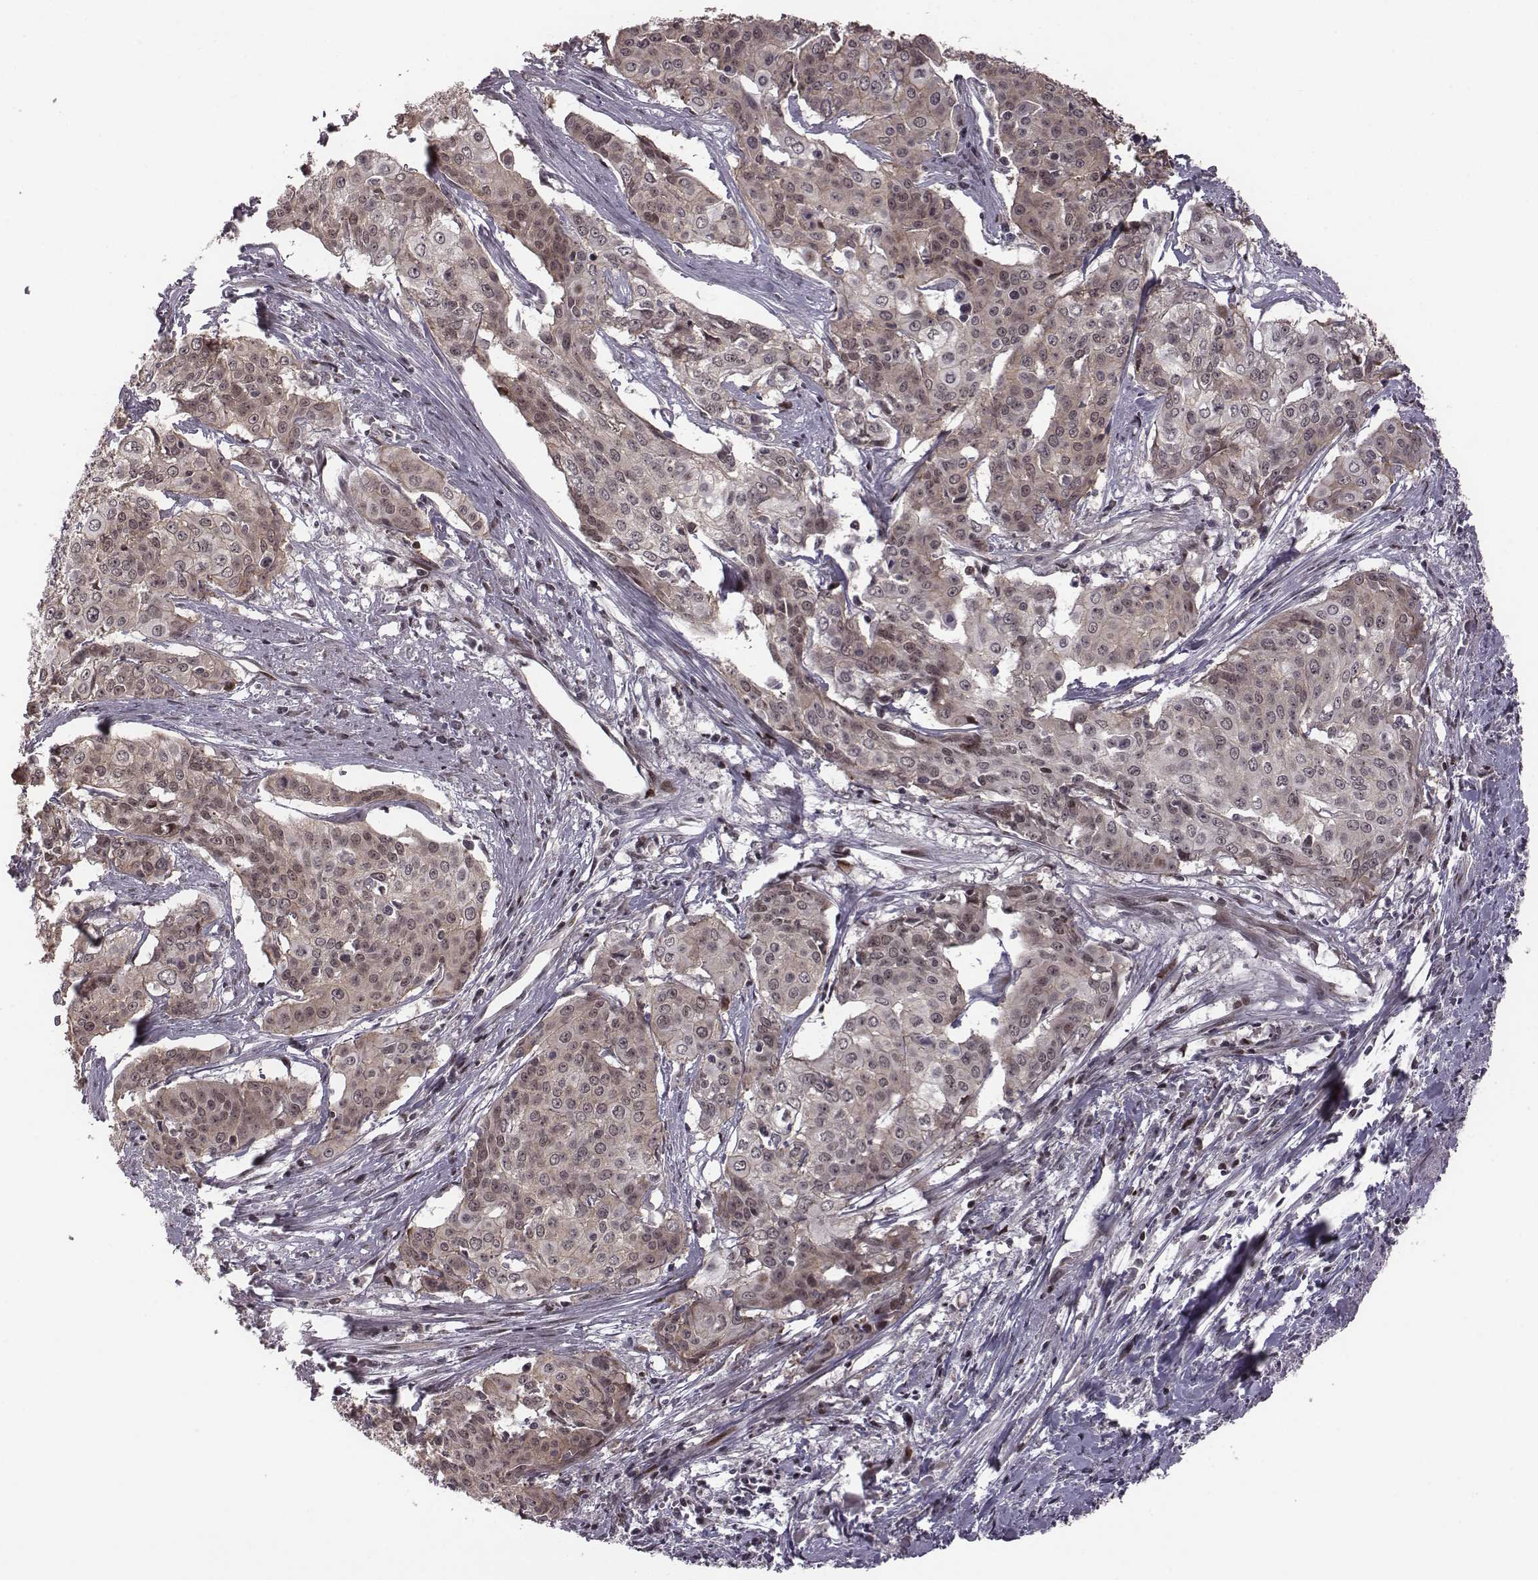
{"staining": {"intensity": "negative", "quantity": "none", "location": "none"}, "tissue": "cervical cancer", "cell_type": "Tumor cells", "image_type": "cancer", "snomed": [{"axis": "morphology", "description": "Squamous cell carcinoma, NOS"}, {"axis": "topography", "description": "Cervix"}], "caption": "Immunohistochemistry (IHC) photomicrograph of neoplastic tissue: human cervical cancer stained with DAB displays no significant protein positivity in tumor cells.", "gene": "RPL3", "patient": {"sex": "female", "age": 39}}